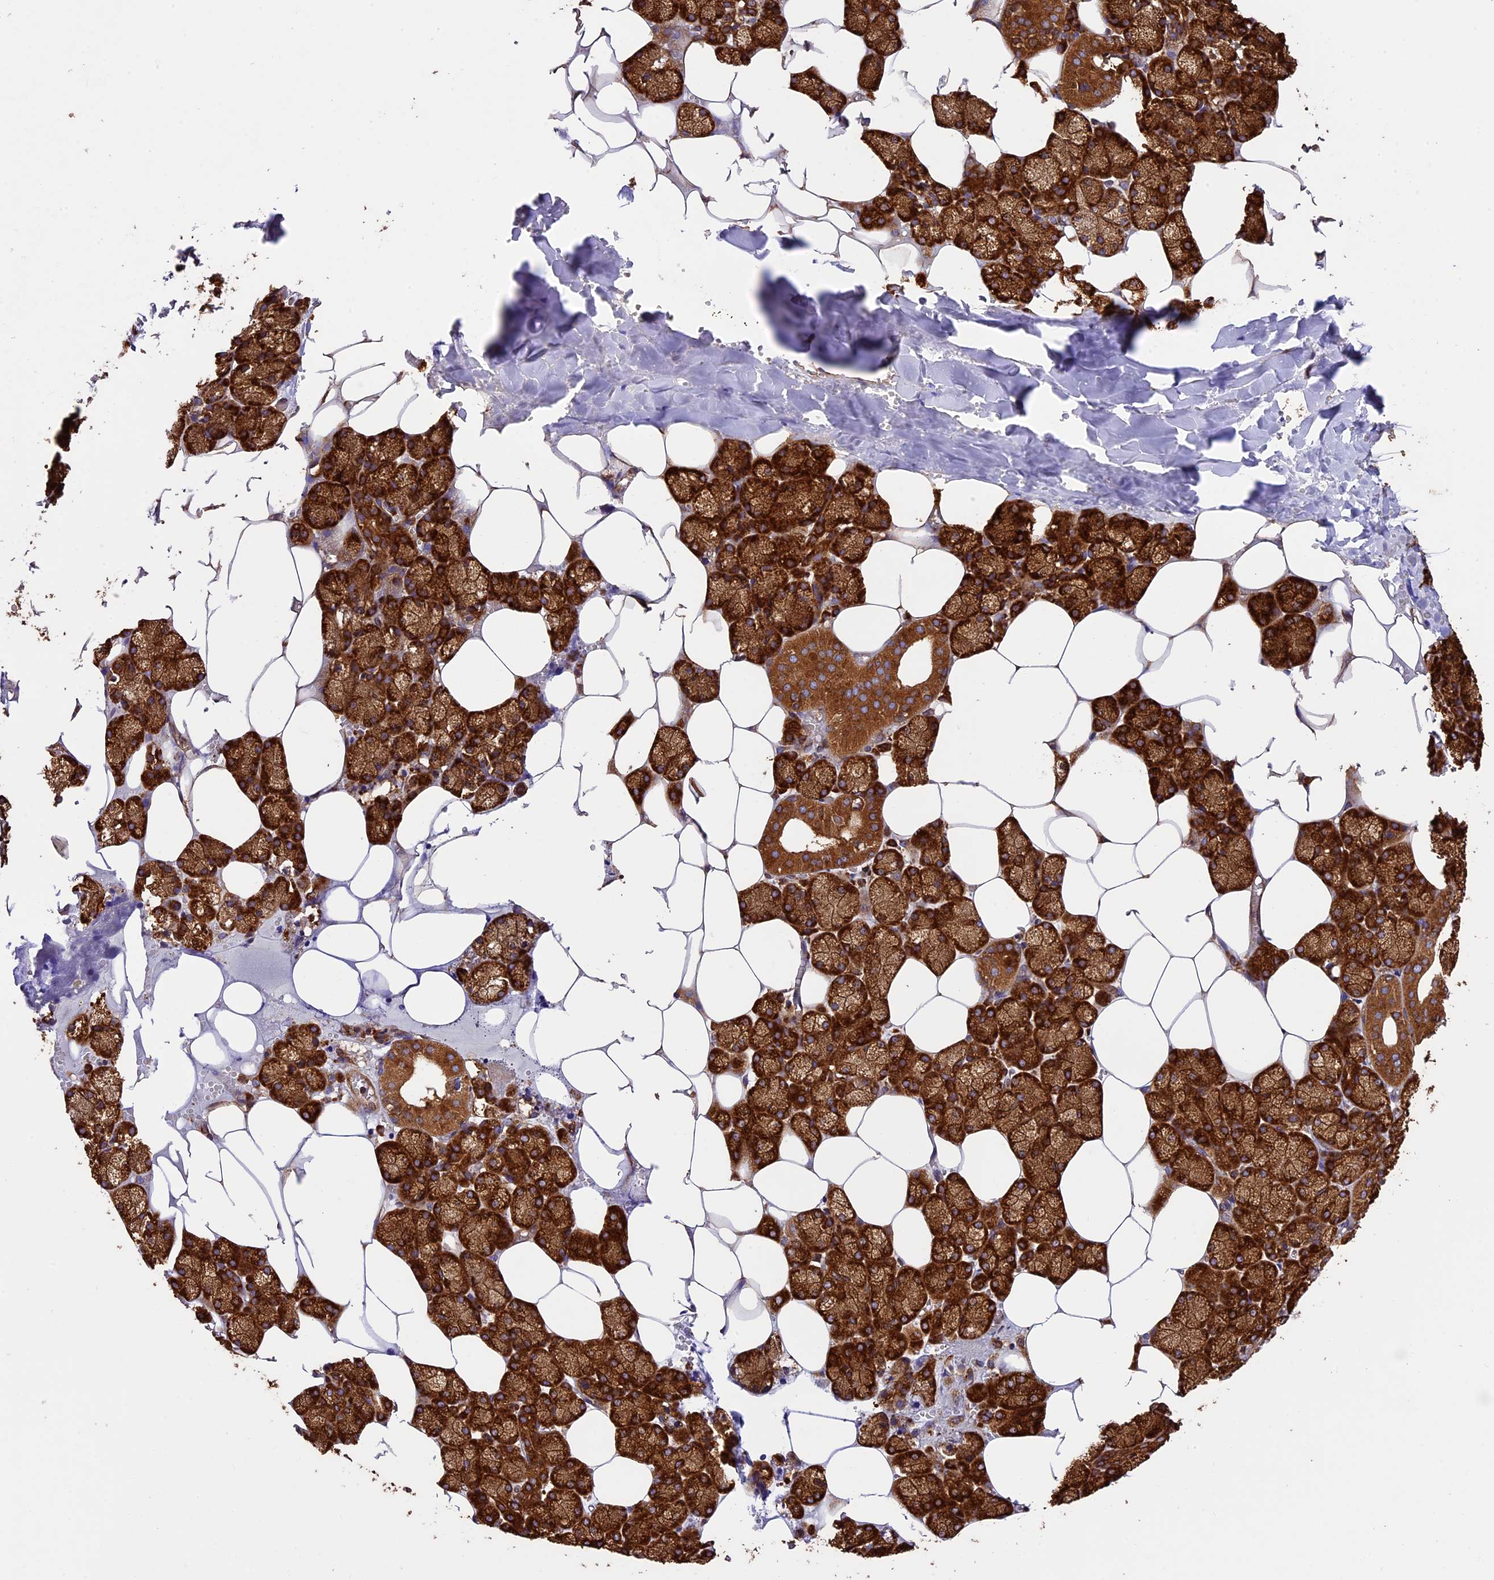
{"staining": {"intensity": "strong", "quantity": ">75%", "location": "cytoplasmic/membranous"}, "tissue": "salivary gland", "cell_type": "Glandular cells", "image_type": "normal", "snomed": [{"axis": "morphology", "description": "Normal tissue, NOS"}, {"axis": "topography", "description": "Salivary gland"}], "caption": "A brown stain shows strong cytoplasmic/membranous staining of a protein in glandular cells of benign human salivary gland. (DAB (3,3'-diaminobenzidine) IHC, brown staining for protein, blue staining for nuclei).", "gene": "KARS1", "patient": {"sex": "male", "age": 62}}